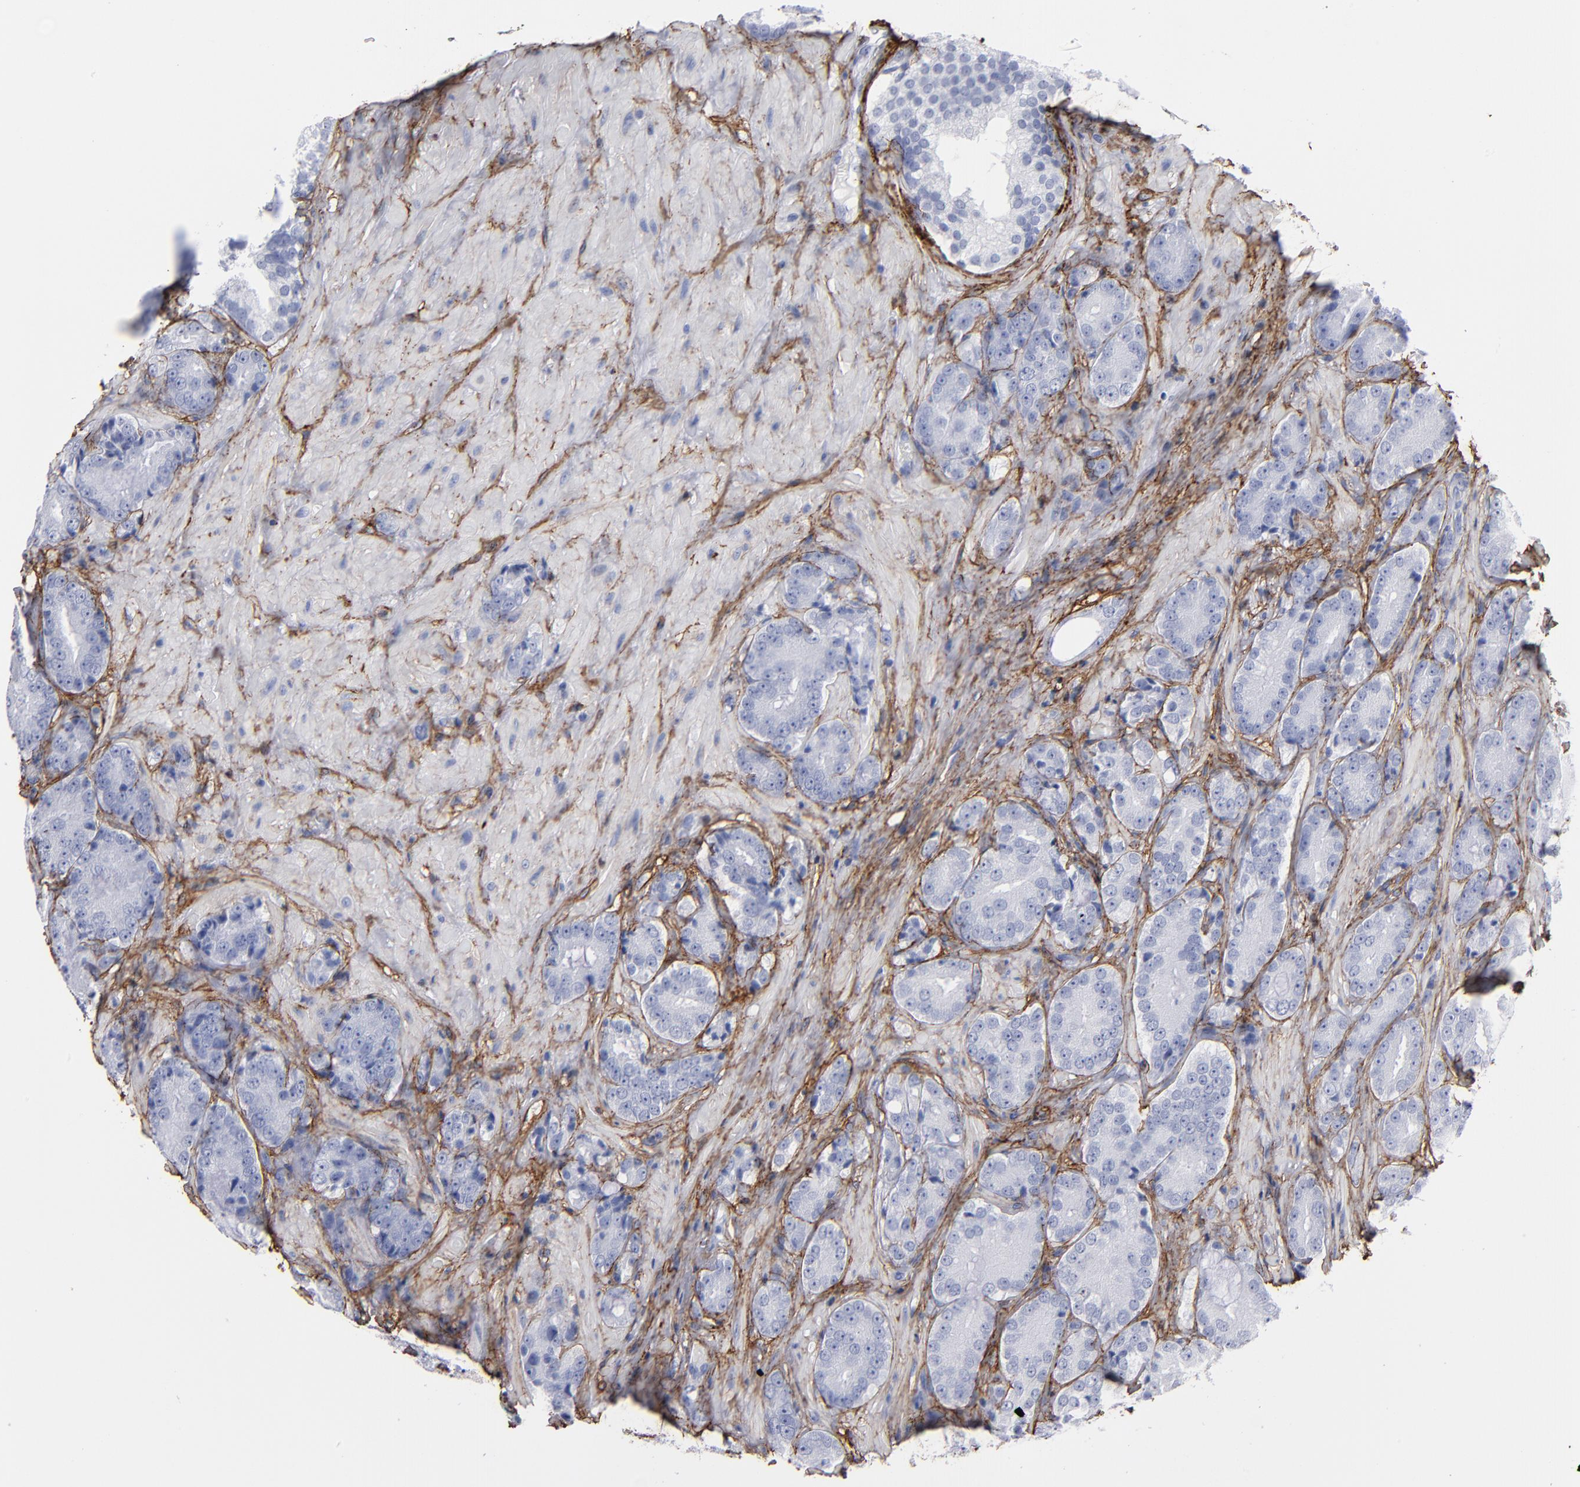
{"staining": {"intensity": "negative", "quantity": "none", "location": "none"}, "tissue": "prostate cancer", "cell_type": "Tumor cells", "image_type": "cancer", "snomed": [{"axis": "morphology", "description": "Adenocarcinoma, High grade"}, {"axis": "topography", "description": "Prostate"}], "caption": "Tumor cells are negative for brown protein staining in prostate high-grade adenocarcinoma.", "gene": "EMILIN1", "patient": {"sex": "male", "age": 70}}